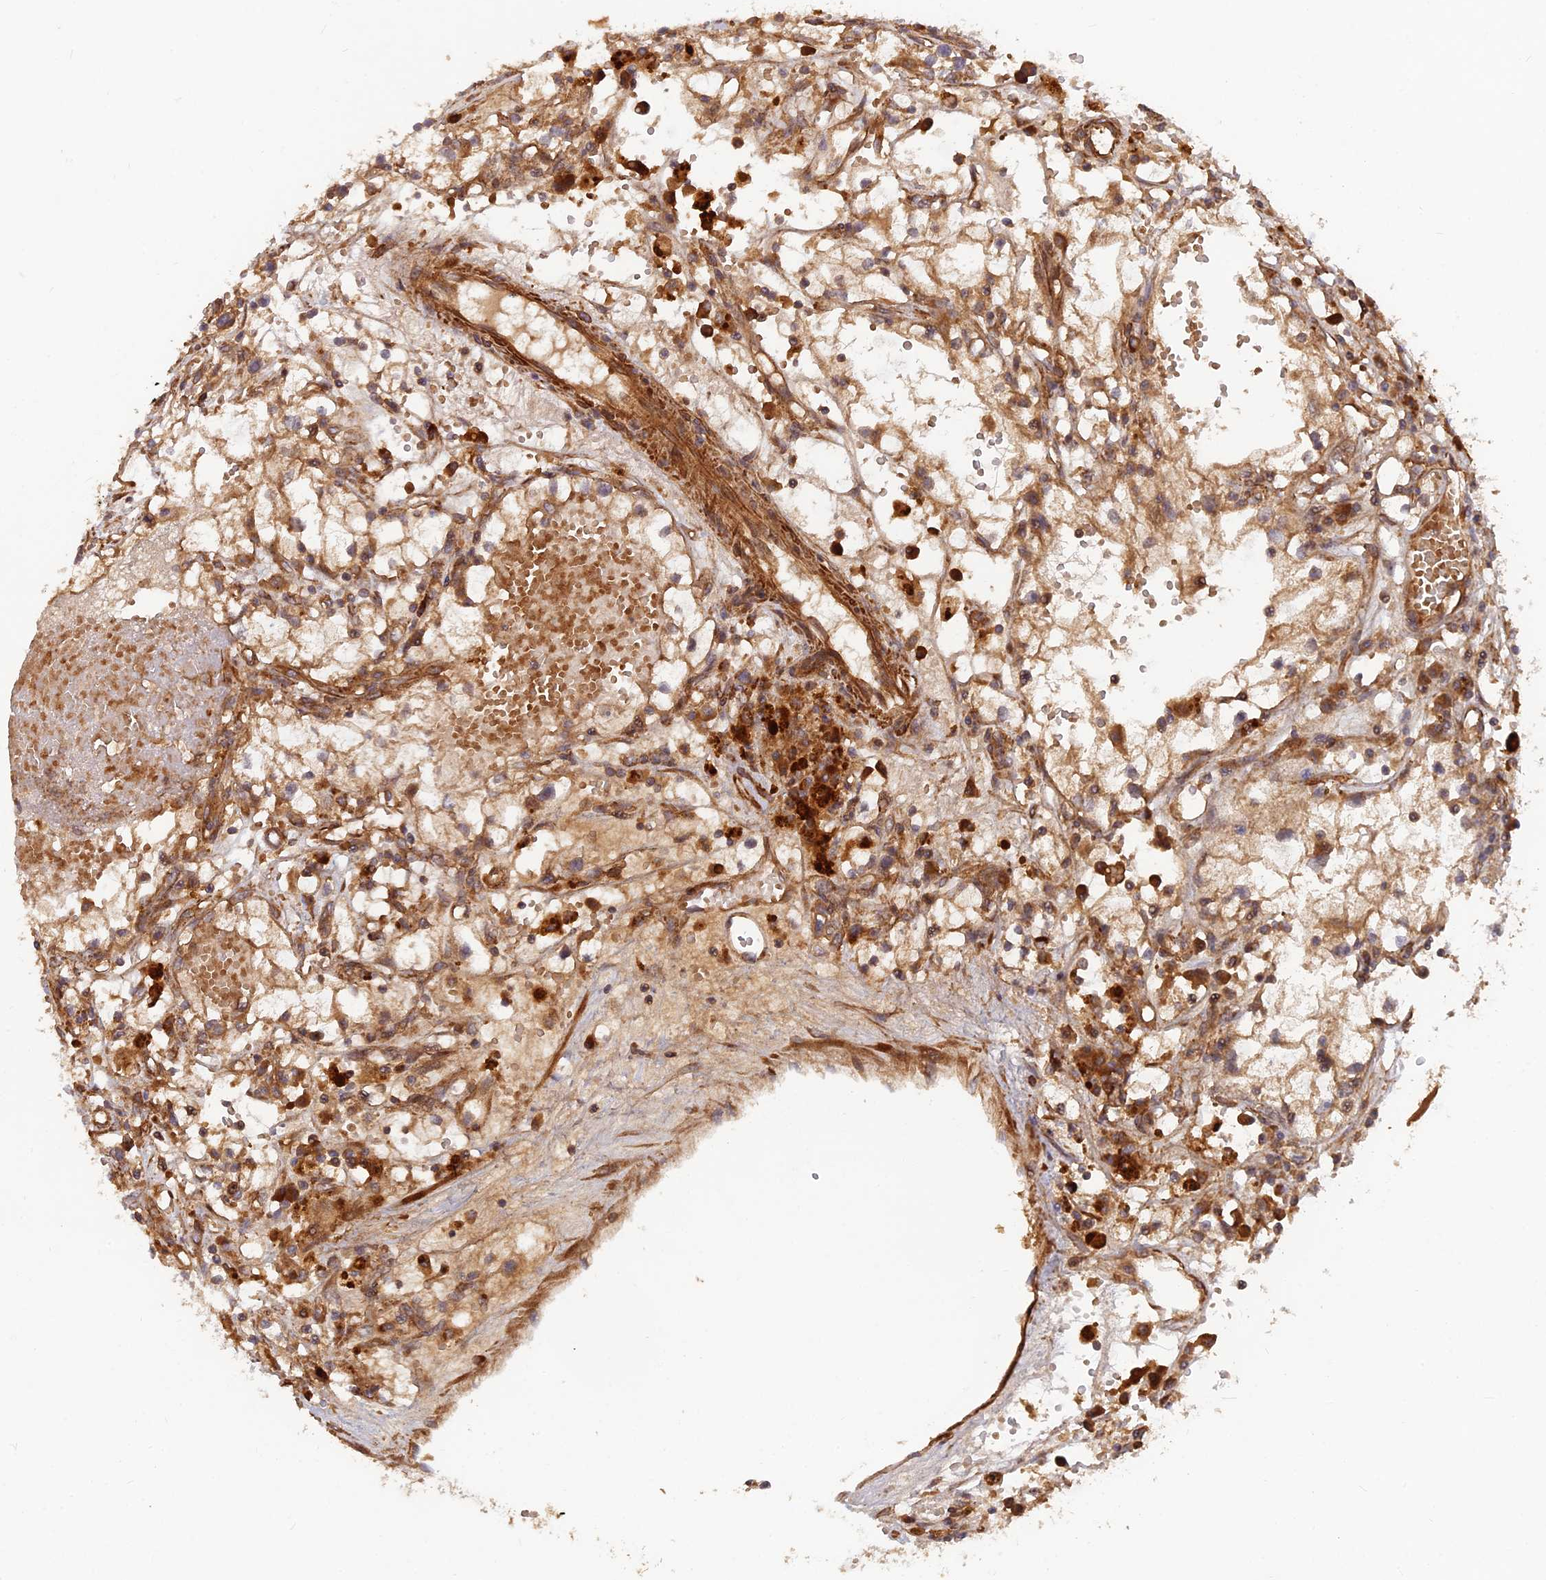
{"staining": {"intensity": "moderate", "quantity": ">75%", "location": "cytoplasmic/membranous"}, "tissue": "renal cancer", "cell_type": "Tumor cells", "image_type": "cancer", "snomed": [{"axis": "morphology", "description": "Adenocarcinoma, NOS"}, {"axis": "topography", "description": "Kidney"}], "caption": "A medium amount of moderate cytoplasmic/membranous staining is identified in about >75% of tumor cells in renal cancer tissue.", "gene": "RELCH", "patient": {"sex": "male", "age": 56}}